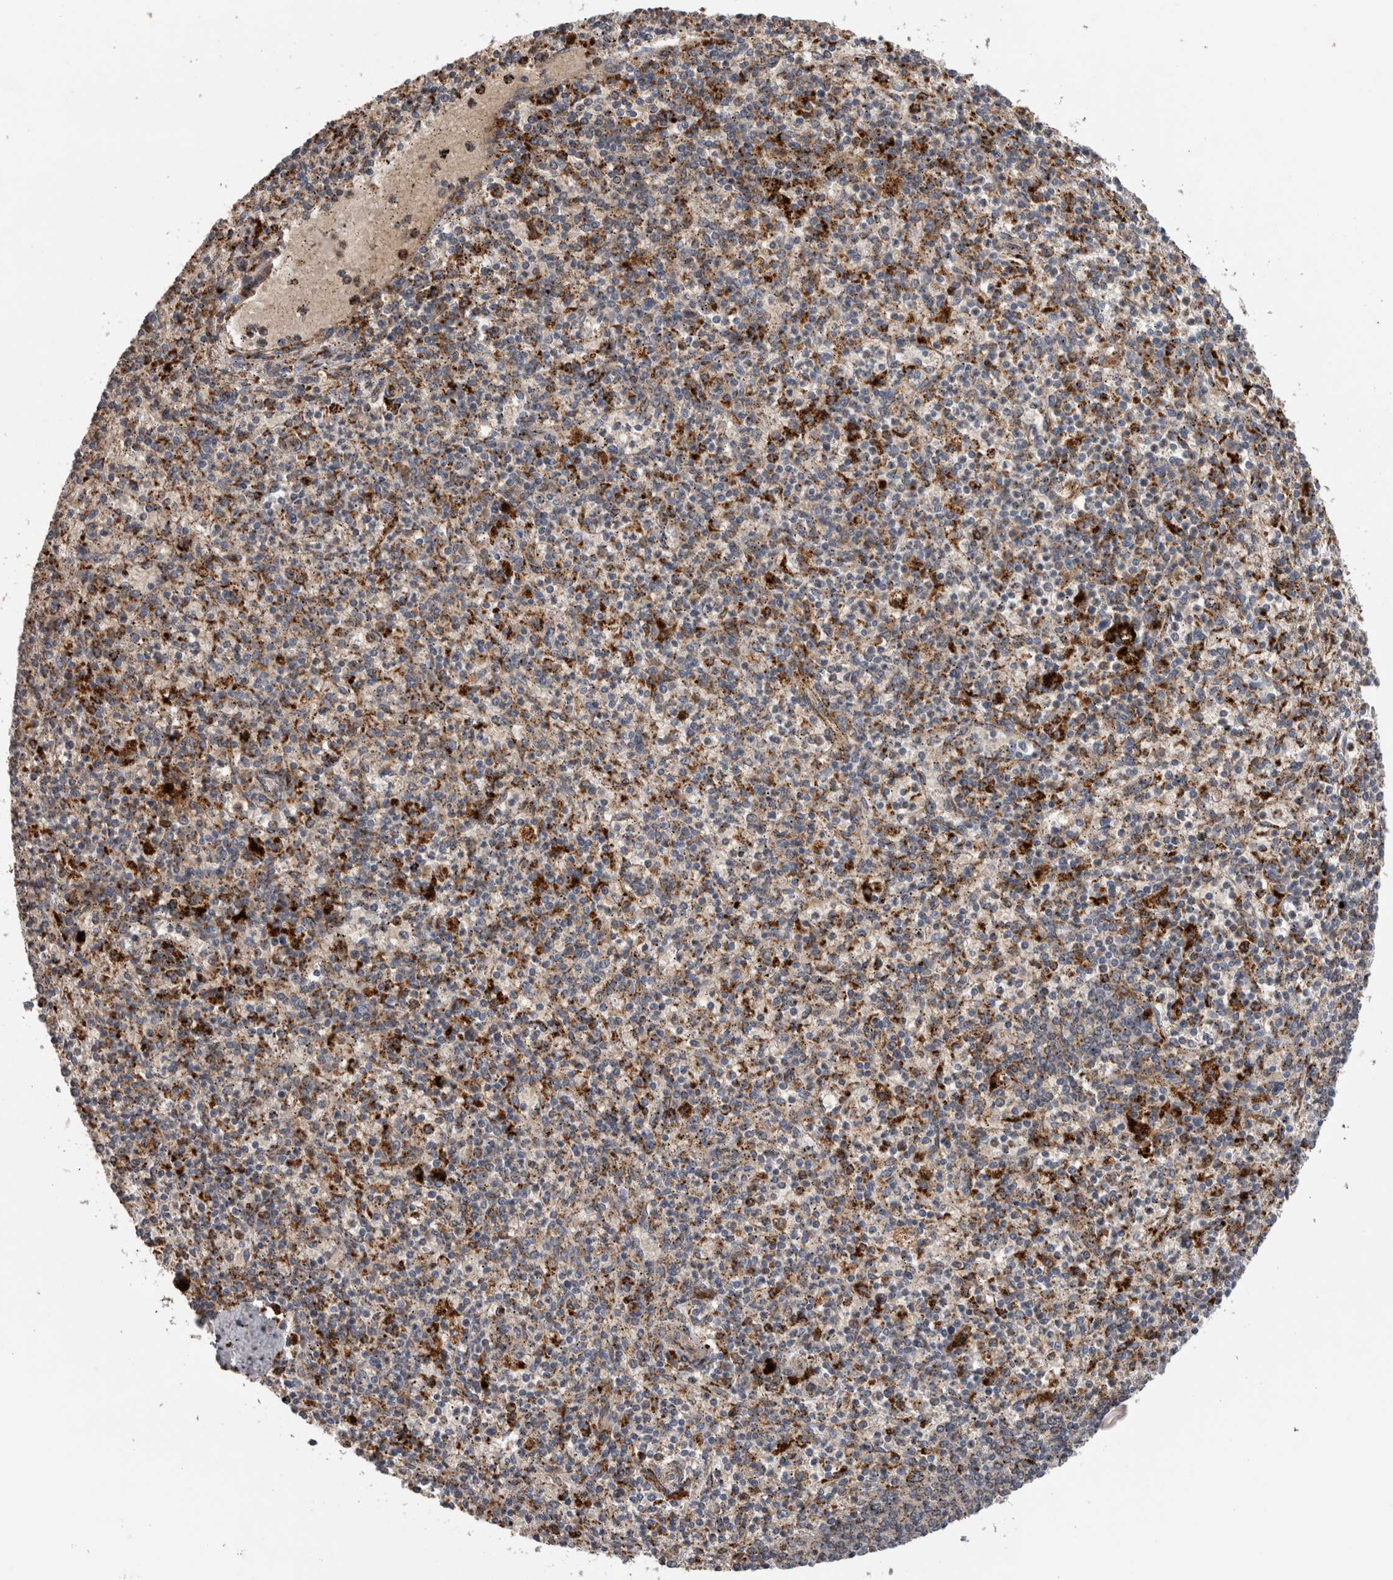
{"staining": {"intensity": "moderate", "quantity": "25%-75%", "location": "cytoplasmic/membranous"}, "tissue": "spleen", "cell_type": "Cells in red pulp", "image_type": "normal", "snomed": [{"axis": "morphology", "description": "Normal tissue, NOS"}, {"axis": "topography", "description": "Spleen"}], "caption": "Protein staining reveals moderate cytoplasmic/membranous positivity in about 25%-75% of cells in red pulp in normal spleen.", "gene": "CTSZ", "patient": {"sex": "male", "age": 72}}